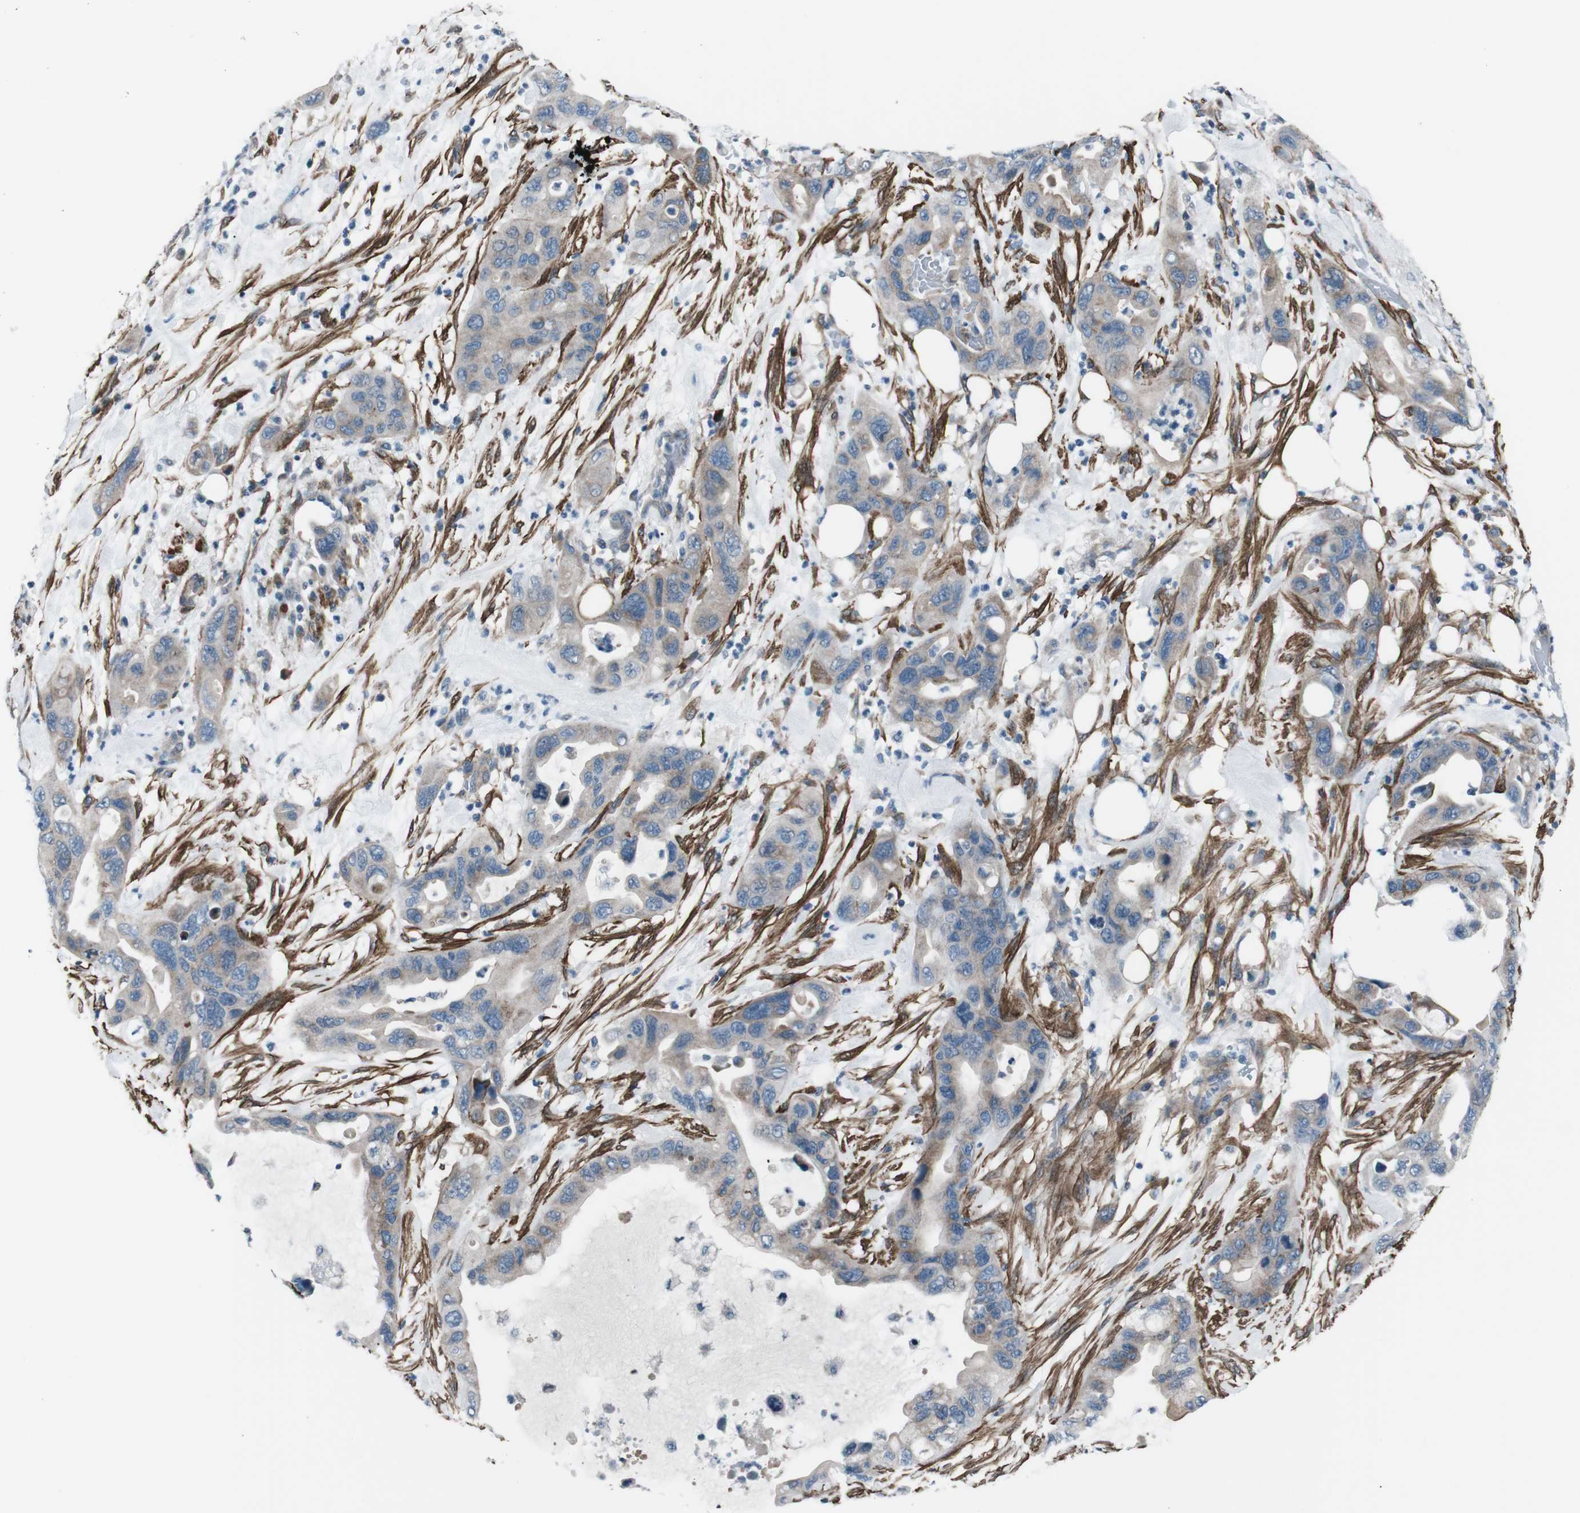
{"staining": {"intensity": "moderate", "quantity": "25%-75%", "location": "cytoplasmic/membranous"}, "tissue": "pancreatic cancer", "cell_type": "Tumor cells", "image_type": "cancer", "snomed": [{"axis": "morphology", "description": "Adenocarcinoma, NOS"}, {"axis": "topography", "description": "Pancreas"}], "caption": "Adenocarcinoma (pancreatic) was stained to show a protein in brown. There is medium levels of moderate cytoplasmic/membranous staining in about 25%-75% of tumor cells. The staining was performed using DAB (3,3'-diaminobenzidine), with brown indicating positive protein expression. Nuclei are stained blue with hematoxylin.", "gene": "PDLIM5", "patient": {"sex": "female", "age": 71}}